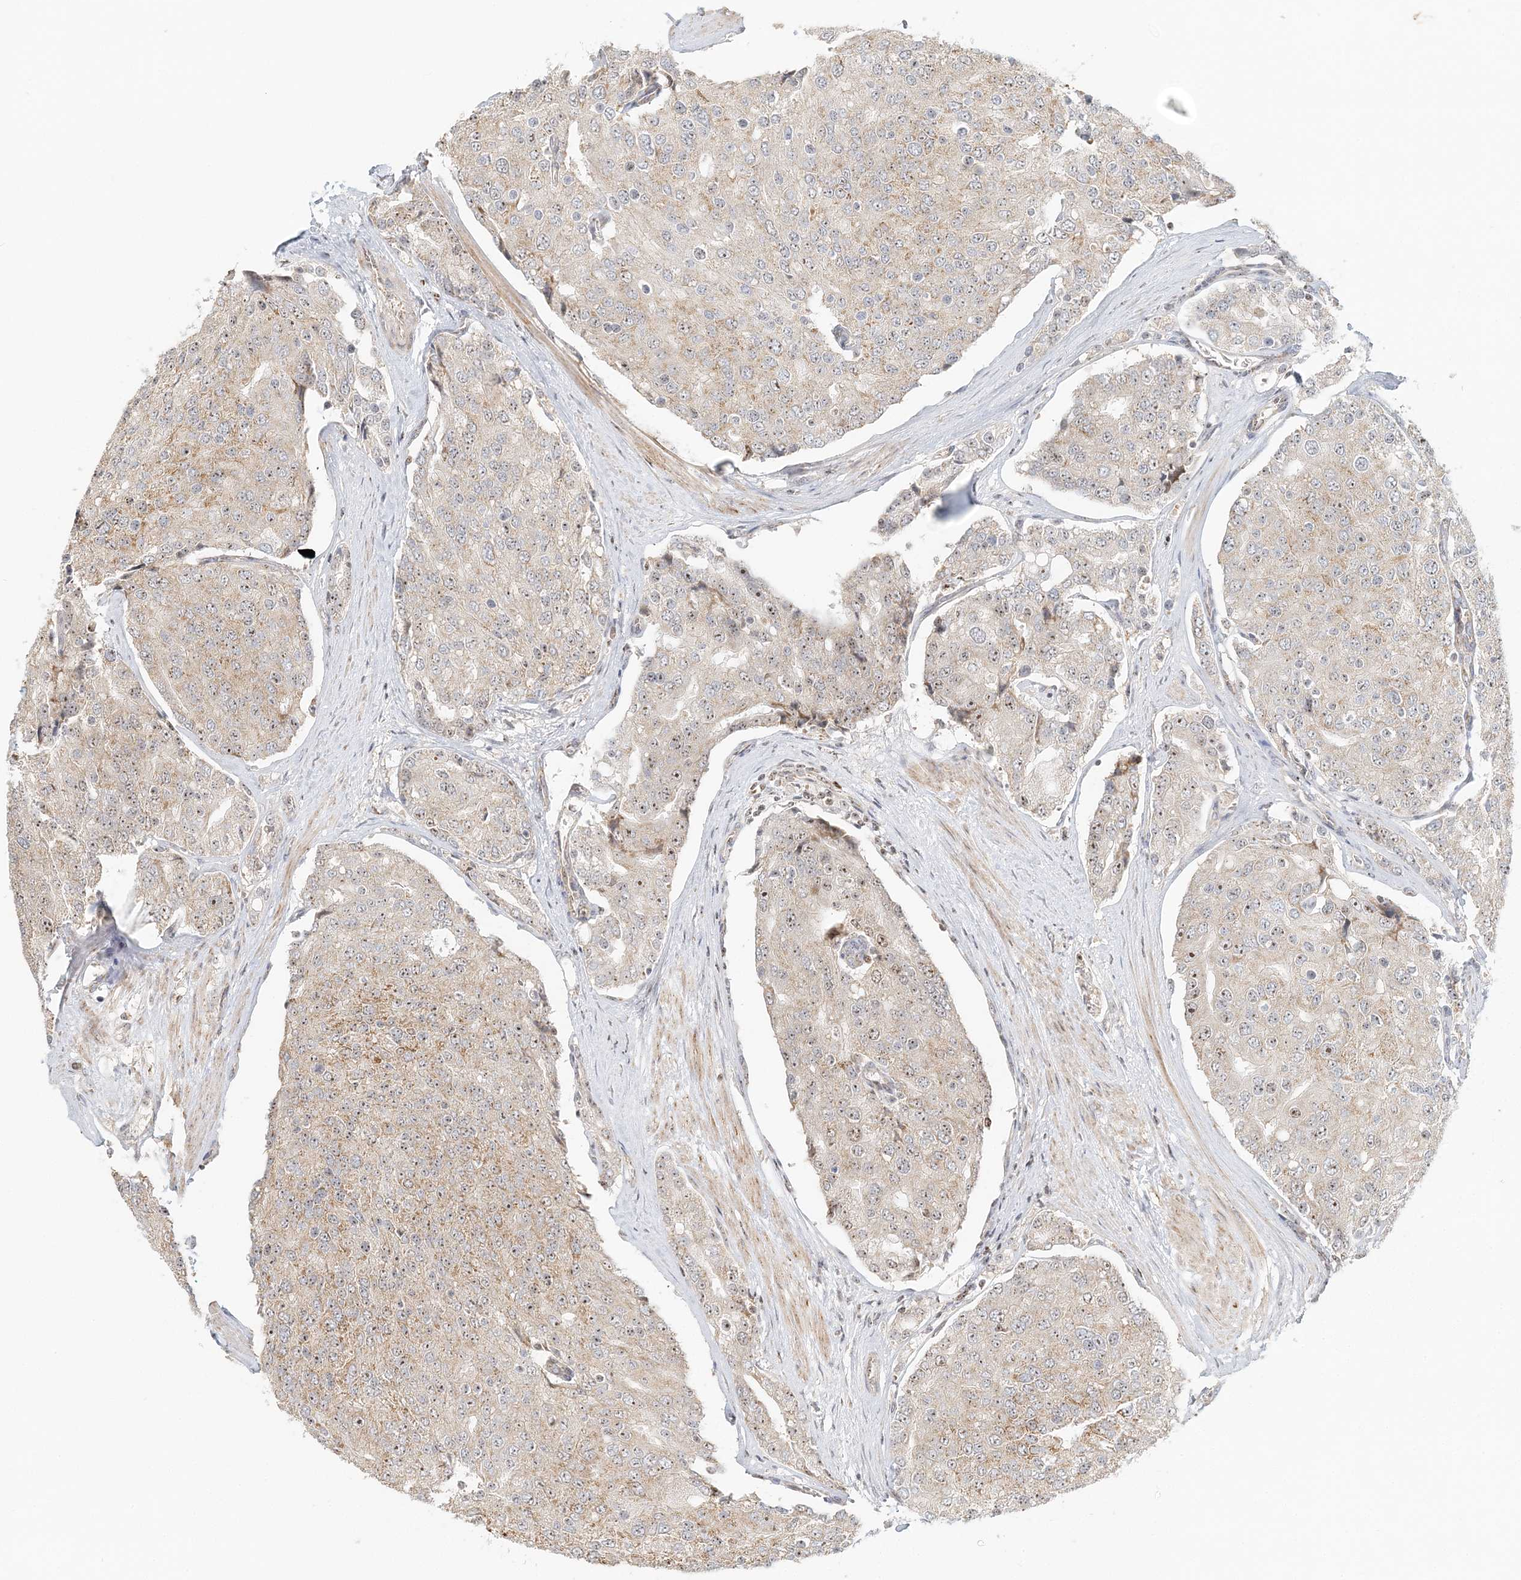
{"staining": {"intensity": "moderate", "quantity": "25%-75%", "location": "nuclear"}, "tissue": "prostate cancer", "cell_type": "Tumor cells", "image_type": "cancer", "snomed": [{"axis": "morphology", "description": "Adenocarcinoma, High grade"}, {"axis": "topography", "description": "Prostate"}], "caption": "A medium amount of moderate nuclear staining is present in about 25%-75% of tumor cells in adenocarcinoma (high-grade) (prostate) tissue. The staining is performed using DAB brown chromogen to label protein expression. The nuclei are counter-stained blue using hematoxylin.", "gene": "UBE2F", "patient": {"sex": "male", "age": 50}}